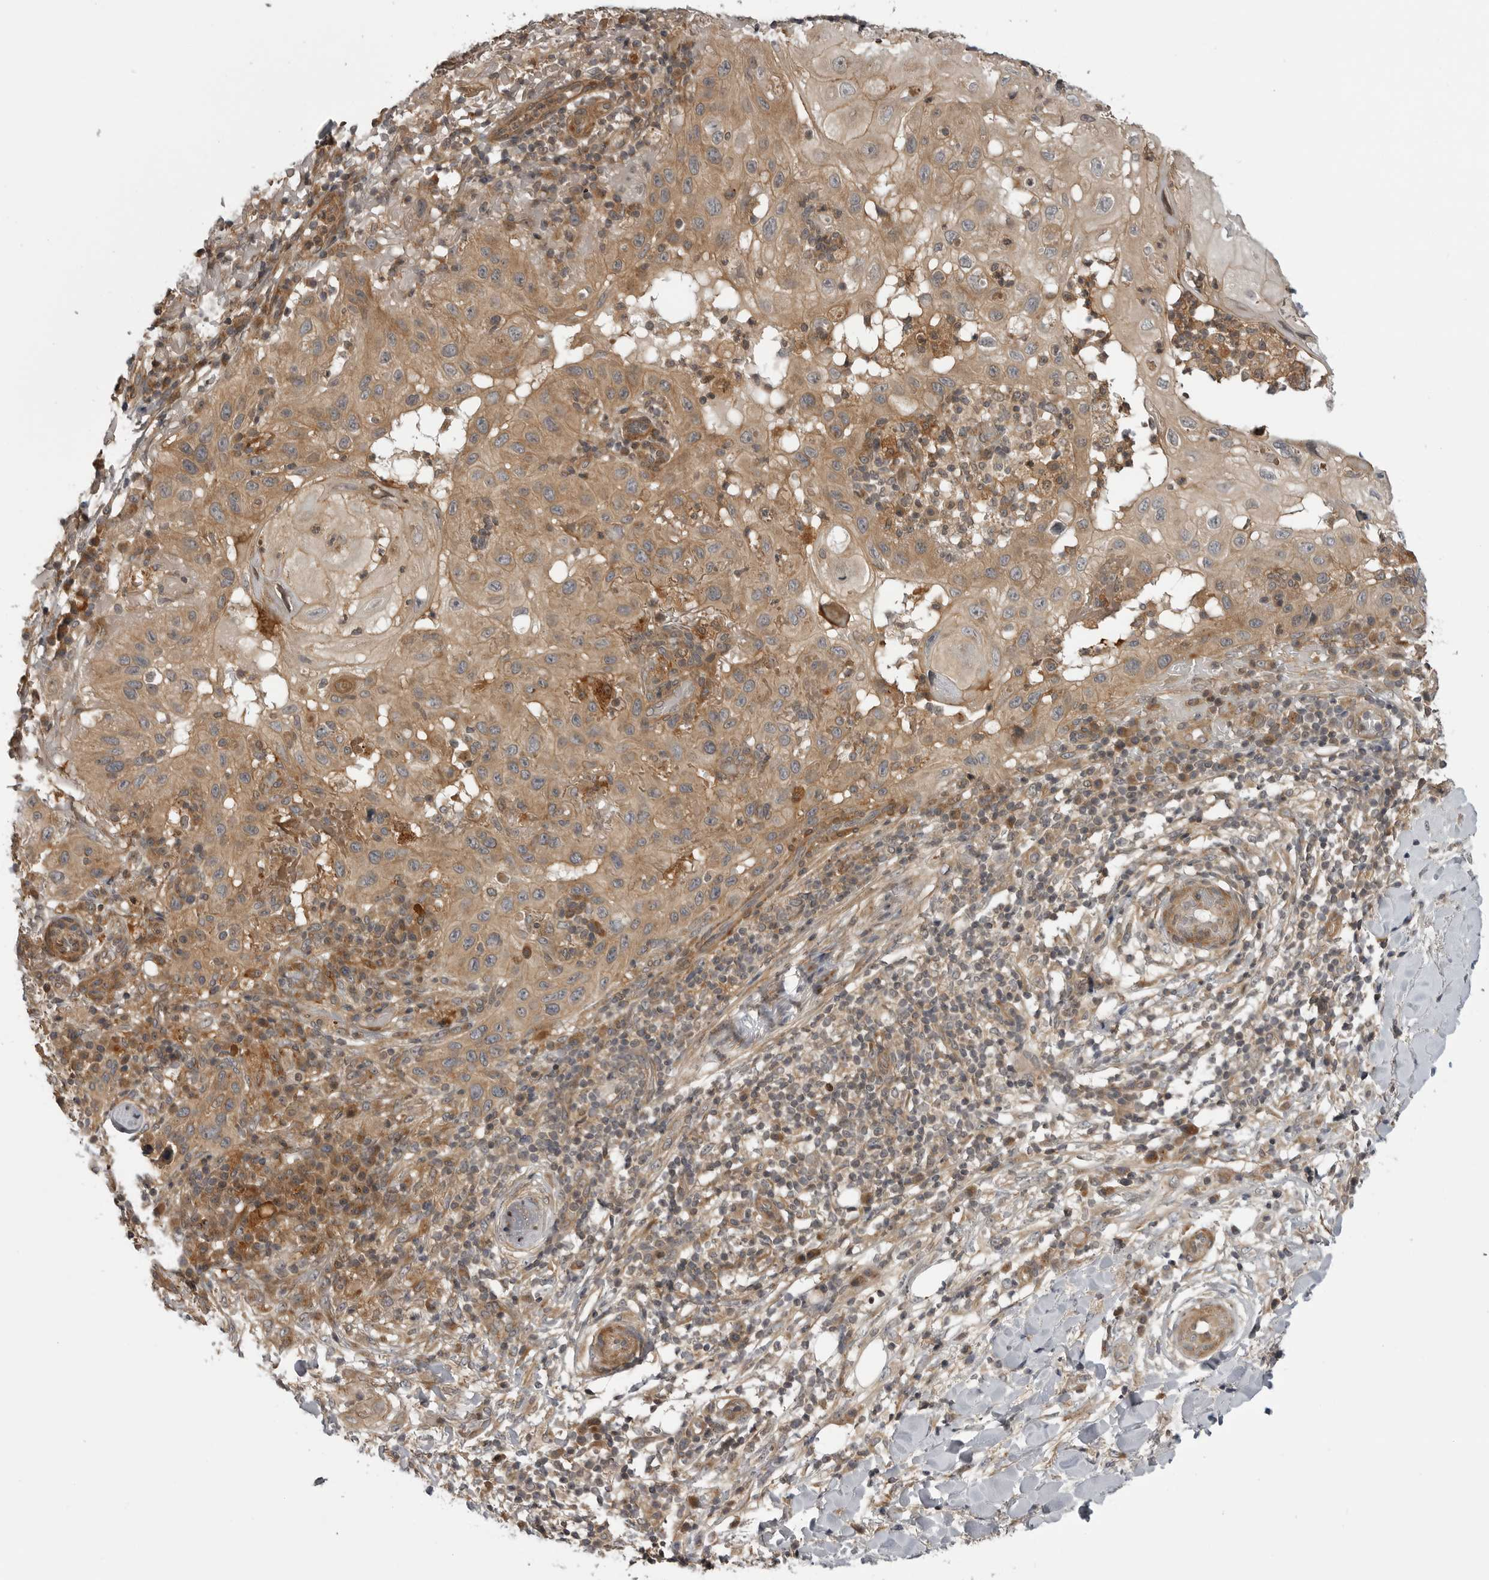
{"staining": {"intensity": "moderate", "quantity": ">75%", "location": "cytoplasmic/membranous"}, "tissue": "skin cancer", "cell_type": "Tumor cells", "image_type": "cancer", "snomed": [{"axis": "morphology", "description": "Normal tissue, NOS"}, {"axis": "morphology", "description": "Squamous cell carcinoma, NOS"}, {"axis": "topography", "description": "Skin"}], "caption": "The image displays a brown stain indicating the presence of a protein in the cytoplasmic/membranous of tumor cells in skin squamous cell carcinoma.", "gene": "LRRC45", "patient": {"sex": "female", "age": 96}}